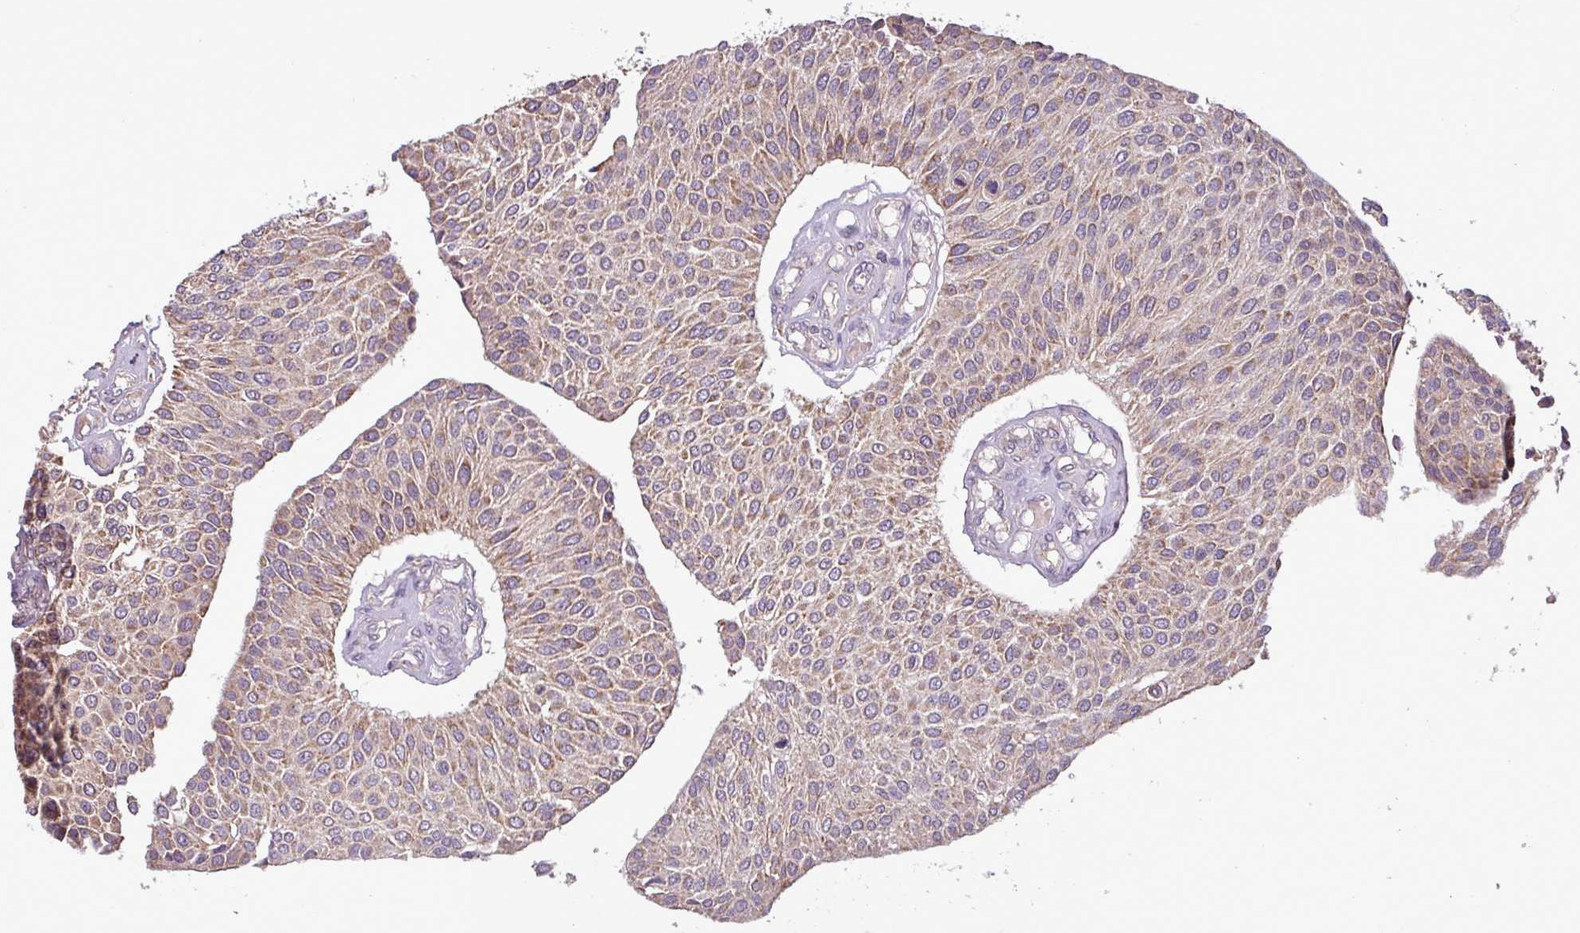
{"staining": {"intensity": "moderate", "quantity": "25%-75%", "location": "cytoplasmic/membranous"}, "tissue": "urothelial cancer", "cell_type": "Tumor cells", "image_type": "cancer", "snomed": [{"axis": "morphology", "description": "Urothelial carcinoma, NOS"}, {"axis": "topography", "description": "Urinary bladder"}], "caption": "This histopathology image demonstrates transitional cell carcinoma stained with immunohistochemistry to label a protein in brown. The cytoplasmic/membranous of tumor cells show moderate positivity for the protein. Nuclei are counter-stained blue.", "gene": "MCTP2", "patient": {"sex": "male", "age": 55}}